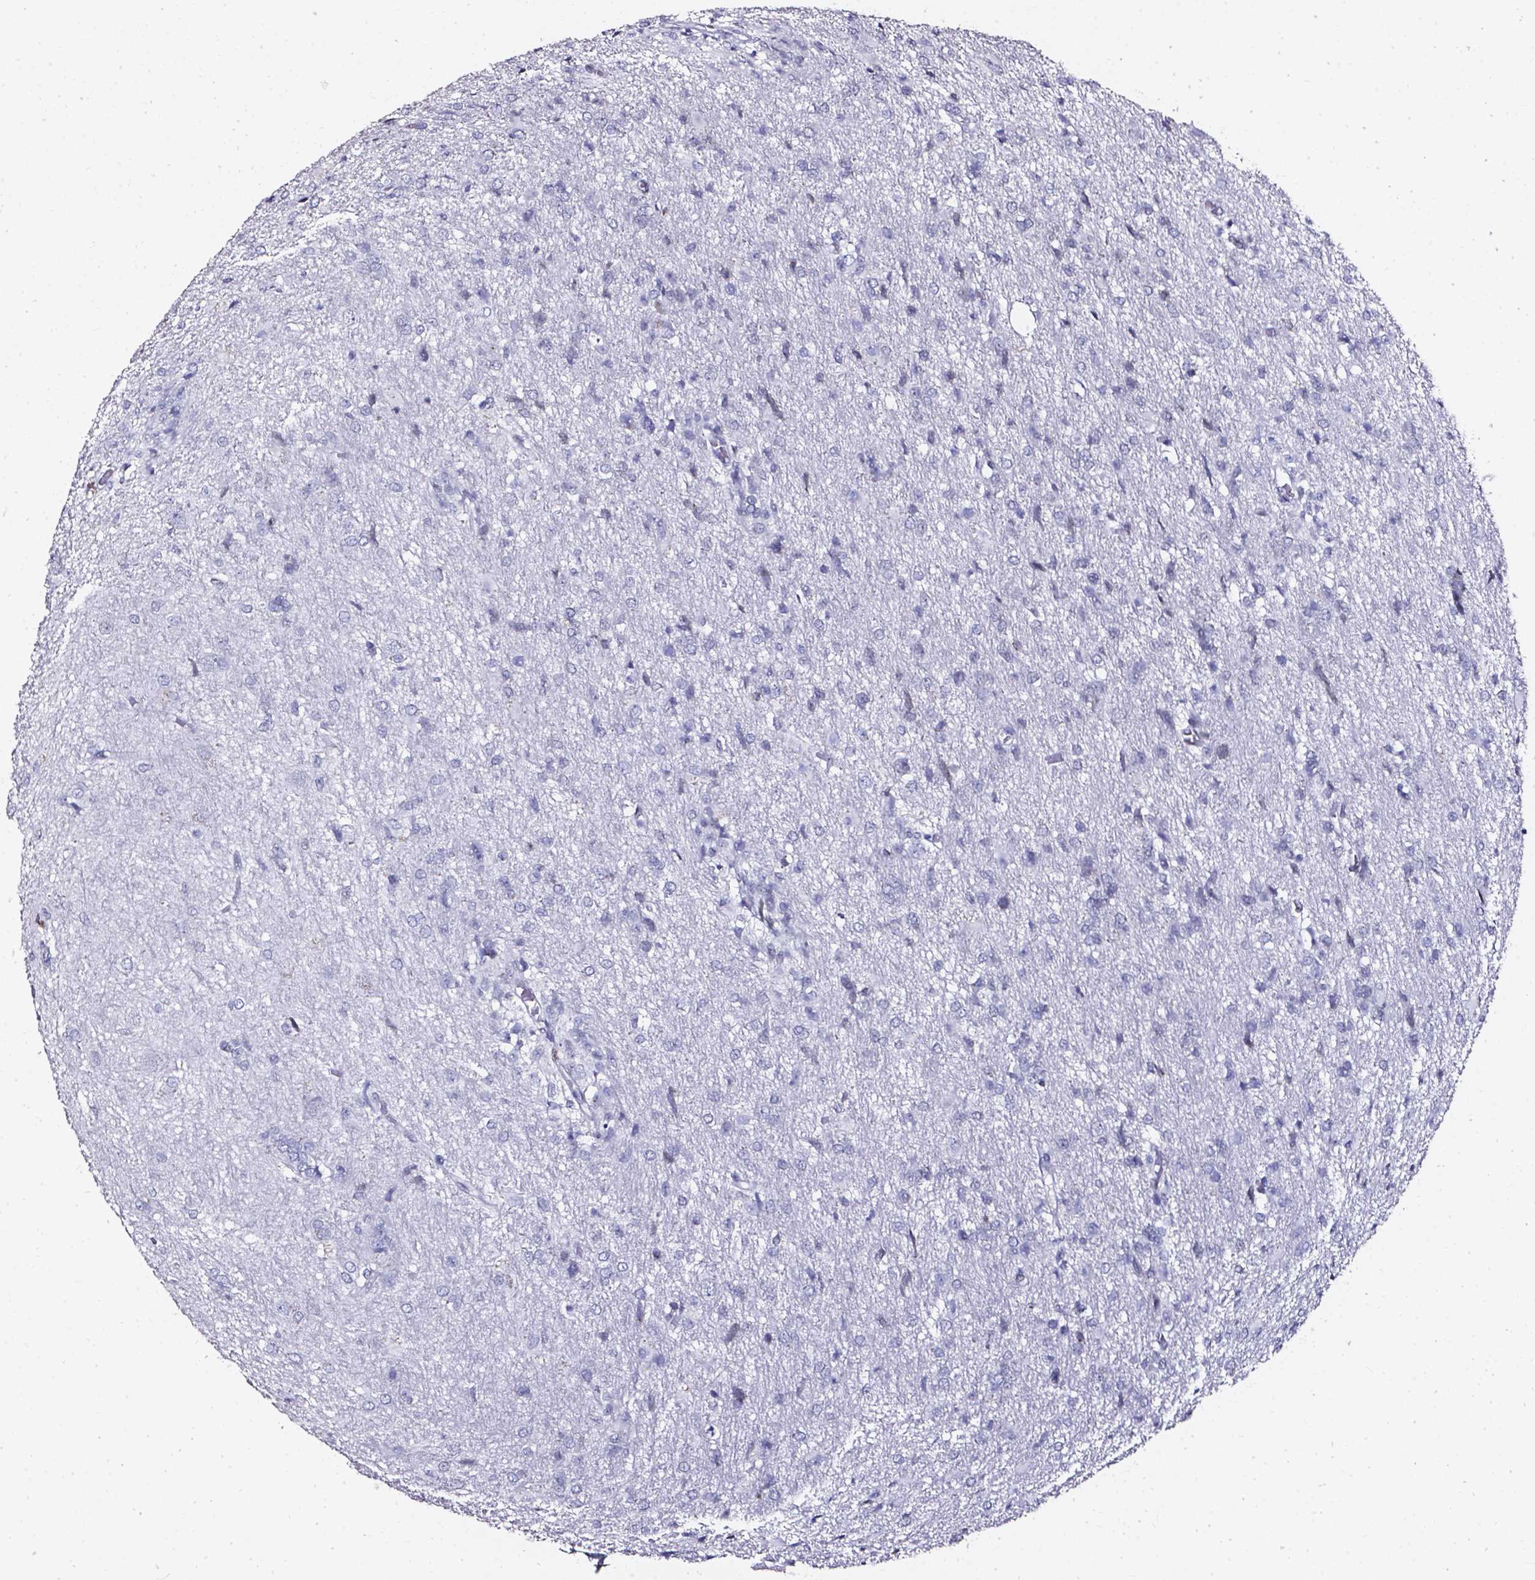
{"staining": {"intensity": "negative", "quantity": "none", "location": "none"}, "tissue": "glioma", "cell_type": "Tumor cells", "image_type": "cancer", "snomed": [{"axis": "morphology", "description": "Glioma, malignant, High grade"}, {"axis": "topography", "description": "Brain"}], "caption": "Tumor cells are negative for brown protein staining in glioma.", "gene": "AKR1B10", "patient": {"sex": "male", "age": 68}}